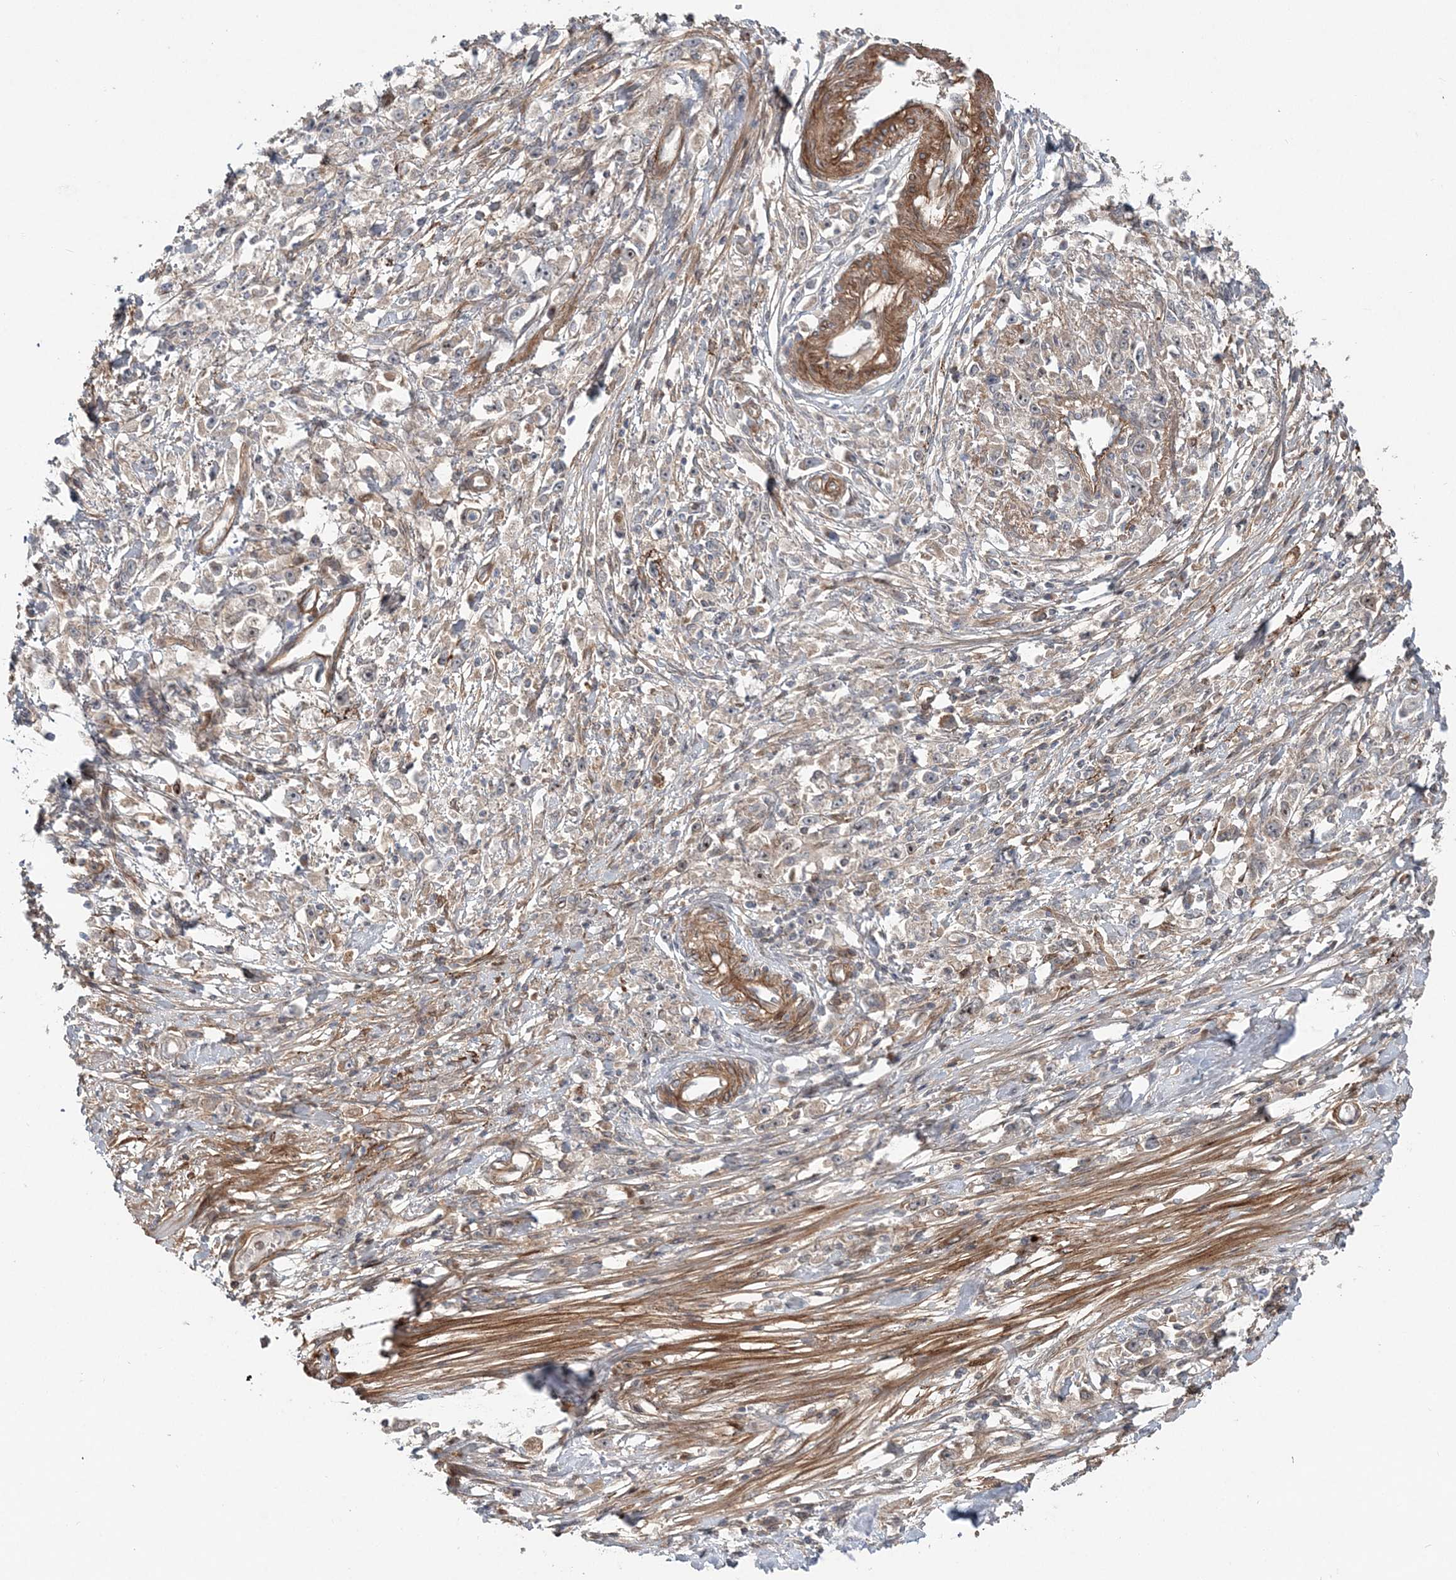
{"staining": {"intensity": "negative", "quantity": "none", "location": "none"}, "tissue": "stomach cancer", "cell_type": "Tumor cells", "image_type": "cancer", "snomed": [{"axis": "morphology", "description": "Adenocarcinoma, NOS"}, {"axis": "topography", "description": "Stomach"}], "caption": "DAB immunohistochemical staining of adenocarcinoma (stomach) demonstrates no significant positivity in tumor cells.", "gene": "GEMIN5", "patient": {"sex": "female", "age": 59}}